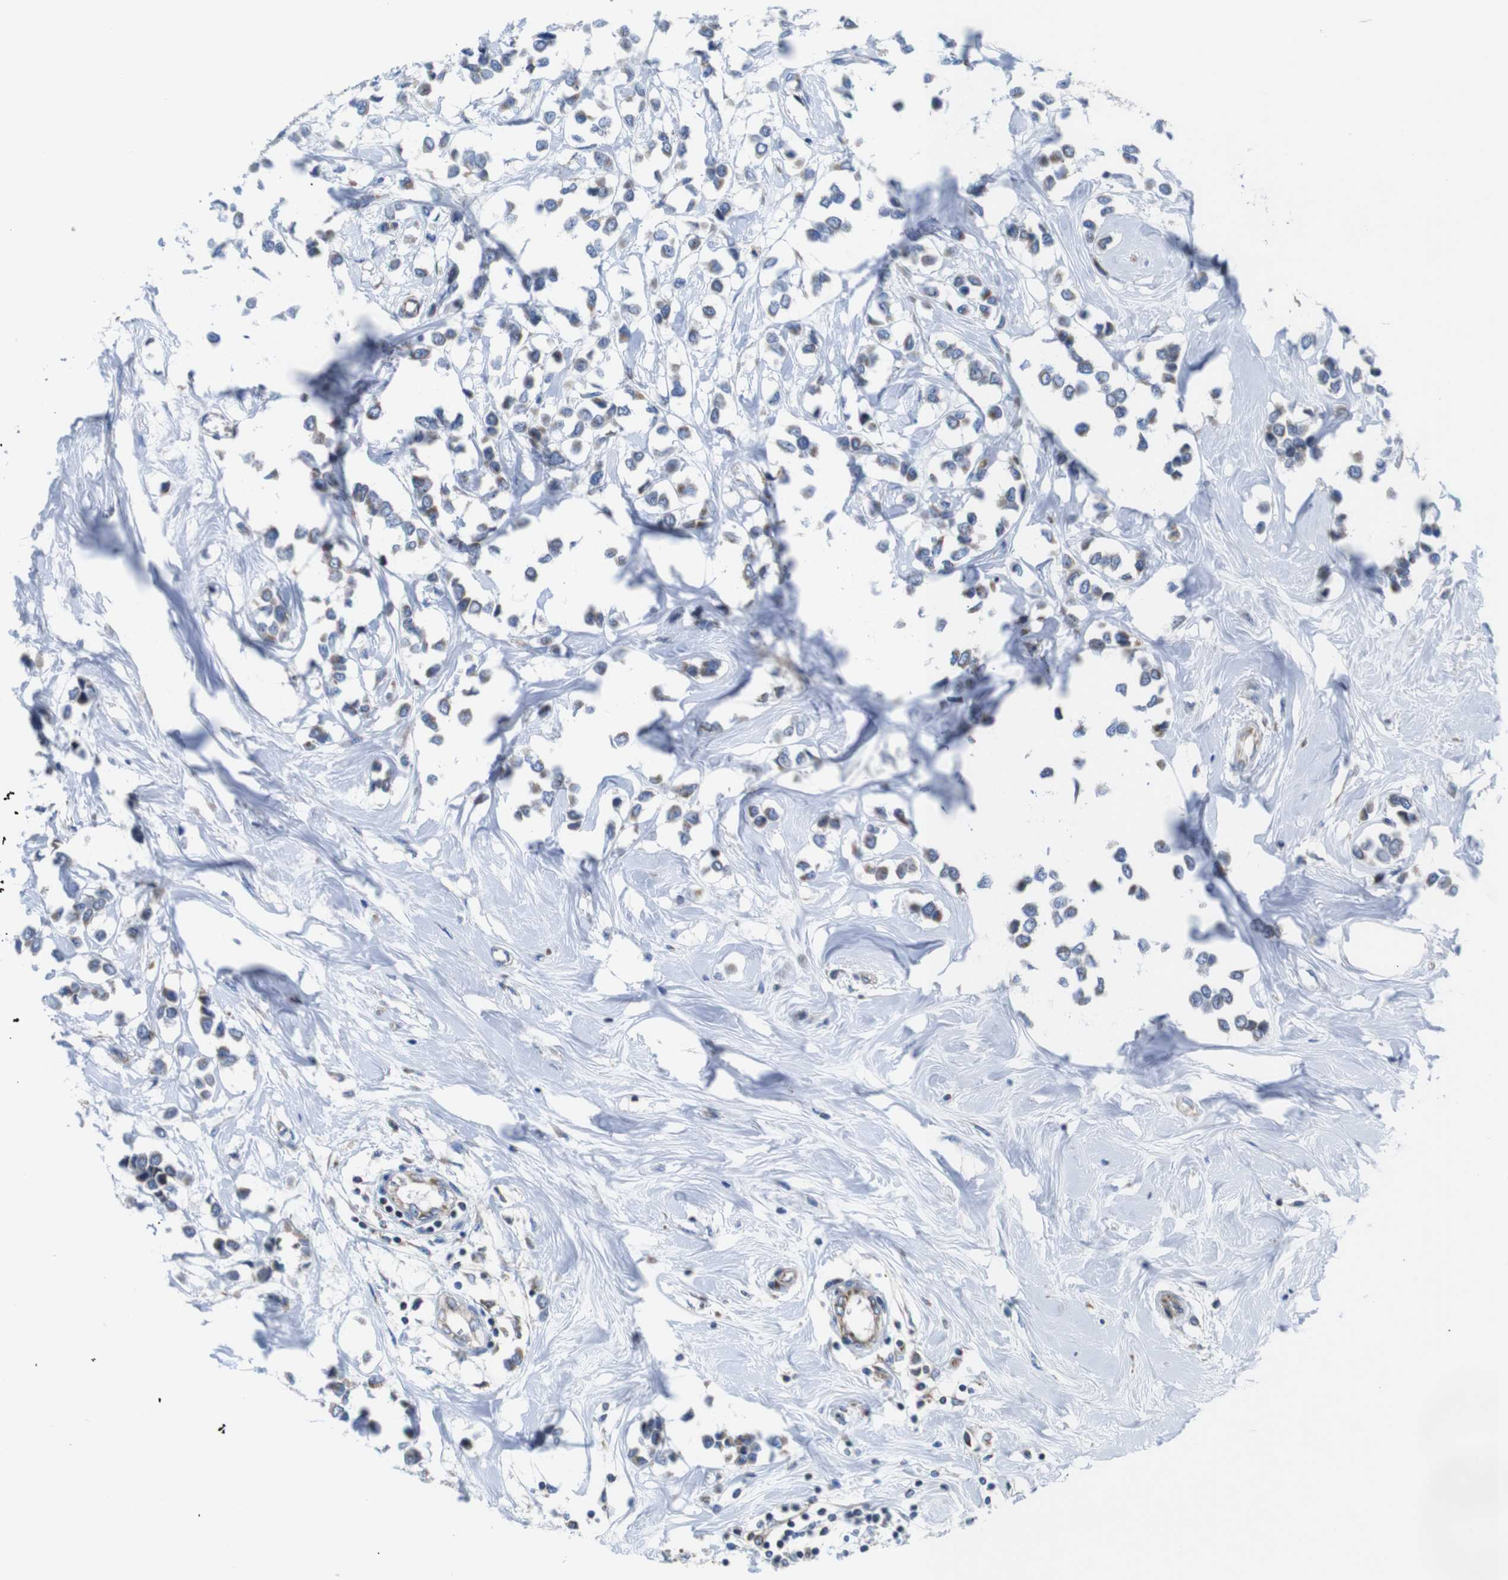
{"staining": {"intensity": "weak", "quantity": ">75%", "location": "cytoplasmic/membranous"}, "tissue": "breast cancer", "cell_type": "Tumor cells", "image_type": "cancer", "snomed": [{"axis": "morphology", "description": "Lobular carcinoma"}, {"axis": "topography", "description": "Breast"}], "caption": "Immunohistochemistry of human lobular carcinoma (breast) reveals low levels of weak cytoplasmic/membranous expression in about >75% of tumor cells.", "gene": "PDCD1LG2", "patient": {"sex": "female", "age": 51}}